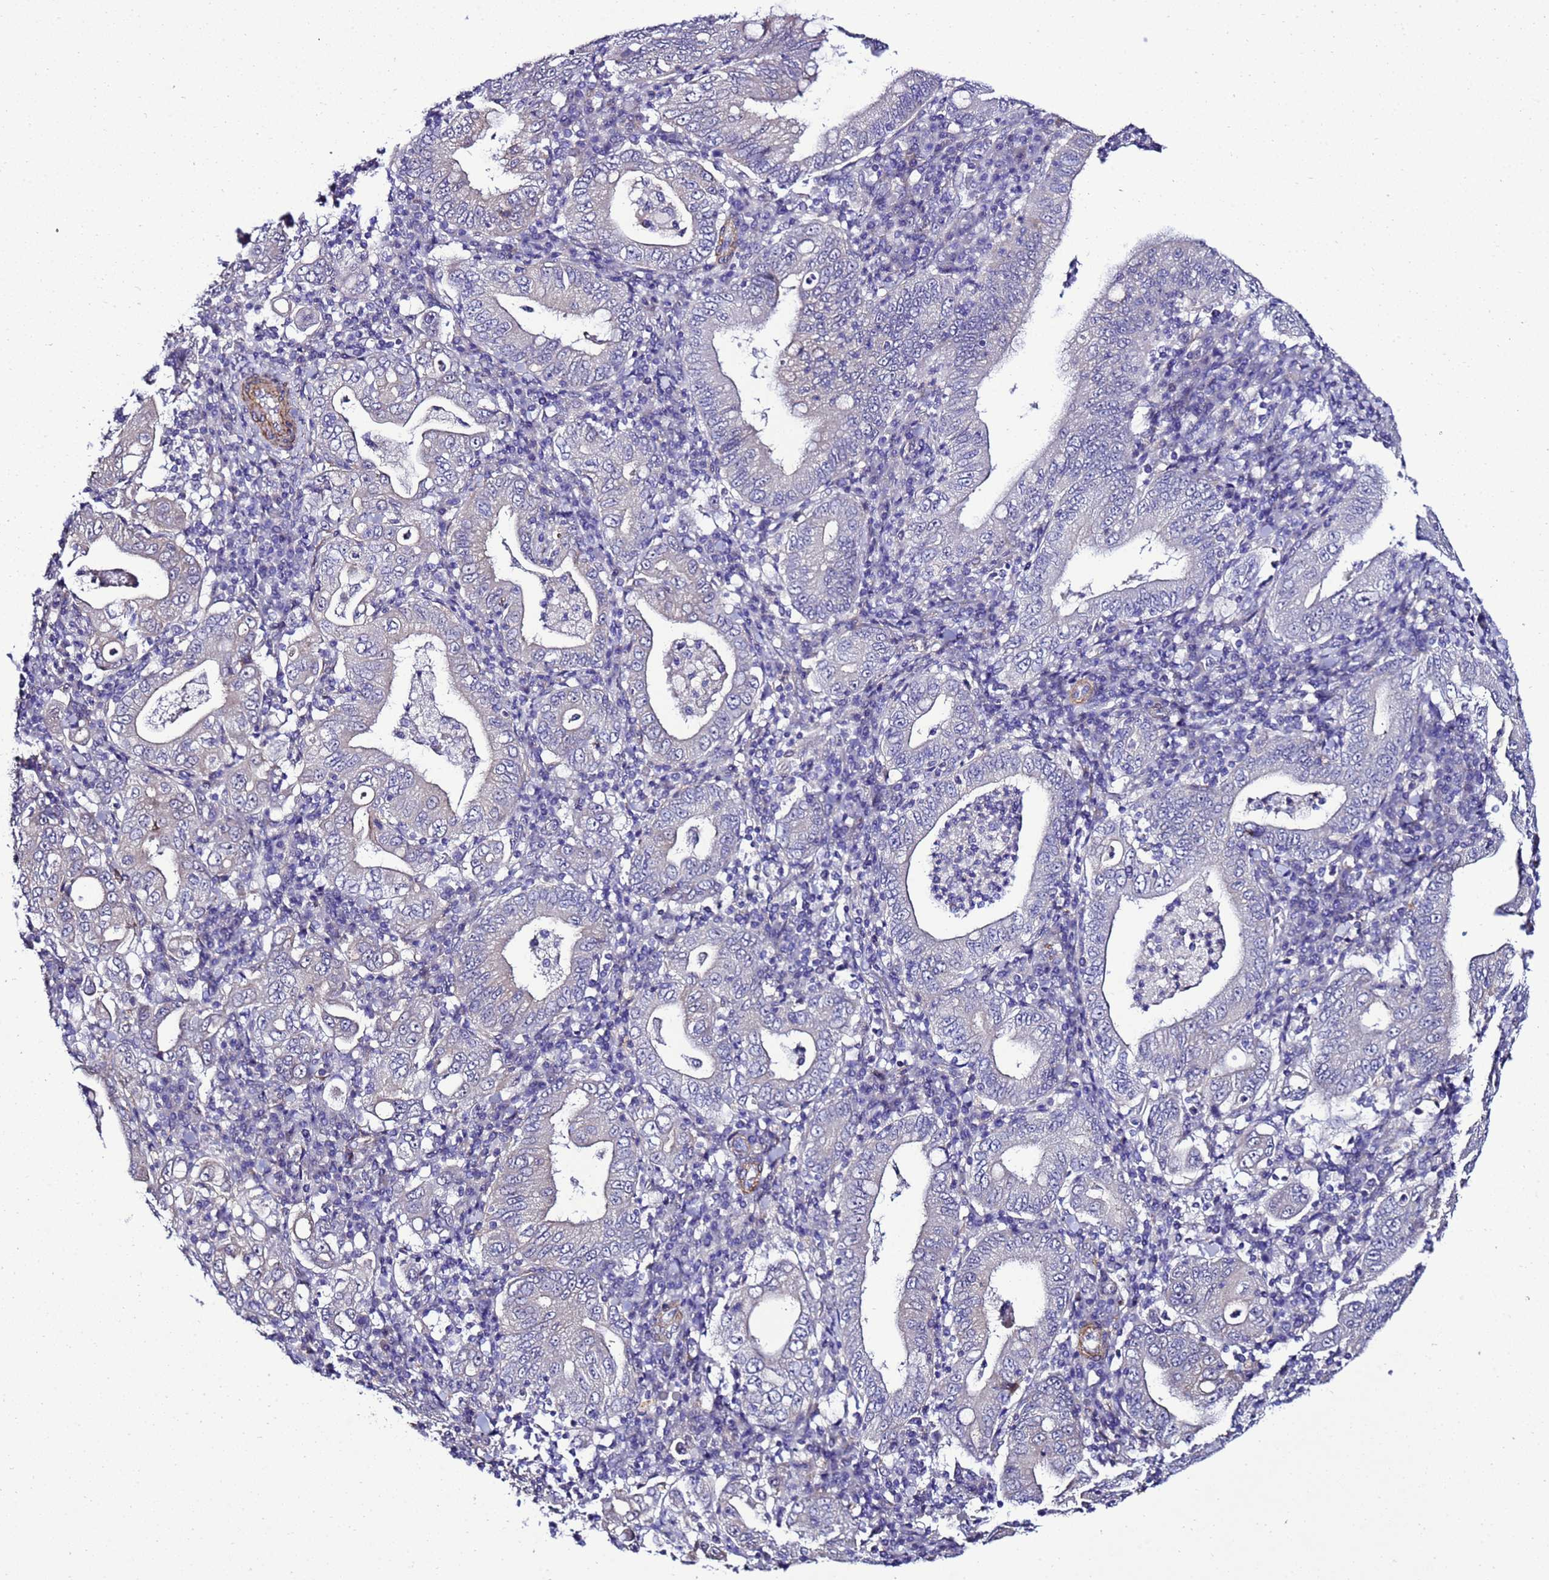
{"staining": {"intensity": "weak", "quantity": "<25%", "location": "cytoplasmic/membranous"}, "tissue": "stomach cancer", "cell_type": "Tumor cells", "image_type": "cancer", "snomed": [{"axis": "morphology", "description": "Normal tissue, NOS"}, {"axis": "morphology", "description": "Adenocarcinoma, NOS"}, {"axis": "topography", "description": "Esophagus"}, {"axis": "topography", "description": "Stomach, upper"}, {"axis": "topography", "description": "Peripheral nerve tissue"}], "caption": "This is an immunohistochemistry (IHC) histopathology image of human stomach adenocarcinoma. There is no staining in tumor cells.", "gene": "GZF1", "patient": {"sex": "male", "age": 62}}